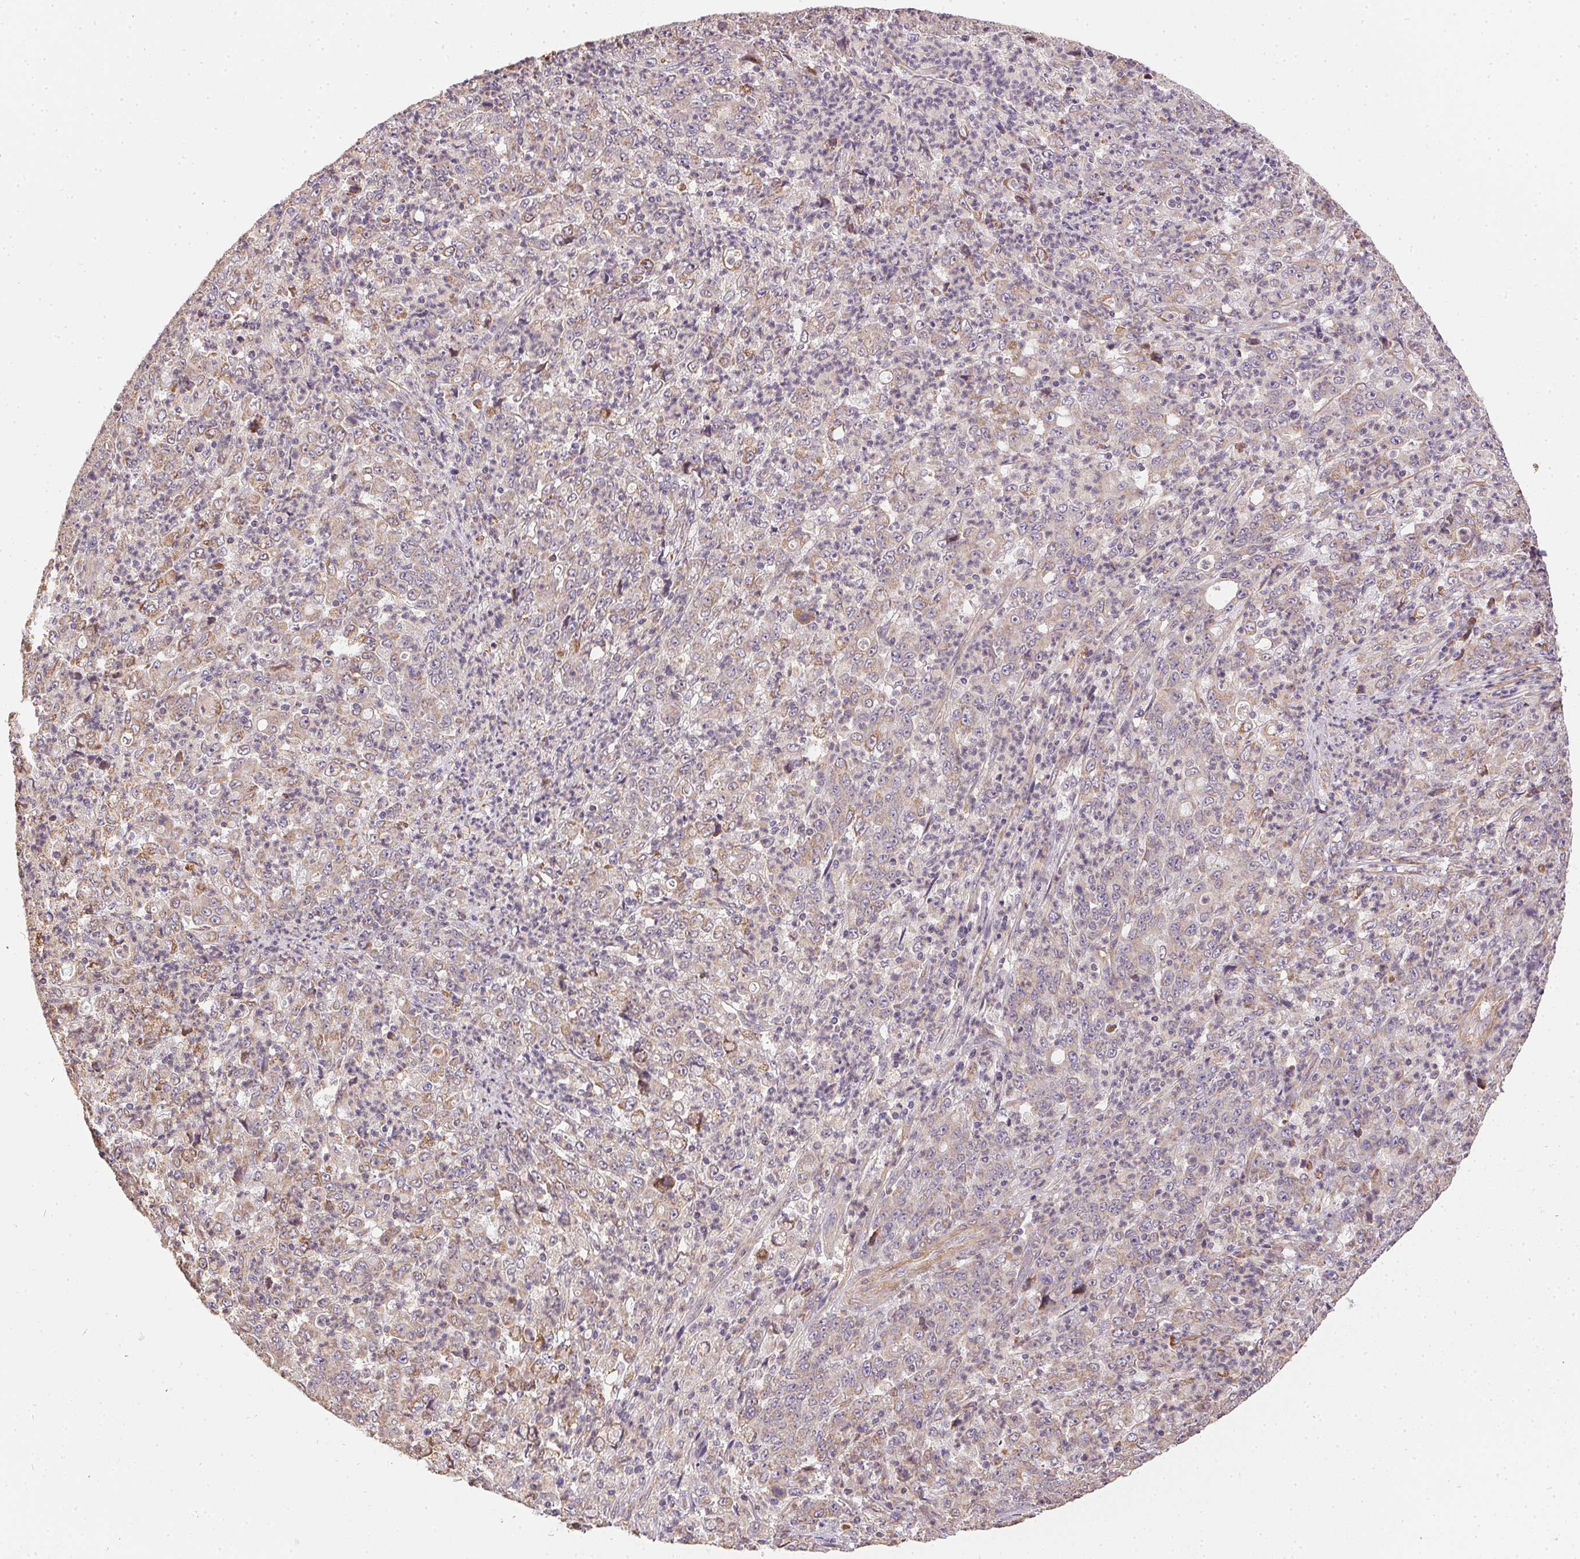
{"staining": {"intensity": "weak", "quantity": "25%-75%", "location": "cytoplasmic/membranous"}, "tissue": "stomach cancer", "cell_type": "Tumor cells", "image_type": "cancer", "snomed": [{"axis": "morphology", "description": "Adenocarcinoma, NOS"}, {"axis": "topography", "description": "Stomach, lower"}], "caption": "The immunohistochemical stain highlights weak cytoplasmic/membranous expression in tumor cells of stomach adenocarcinoma tissue.", "gene": "REV3L", "patient": {"sex": "female", "age": 71}}